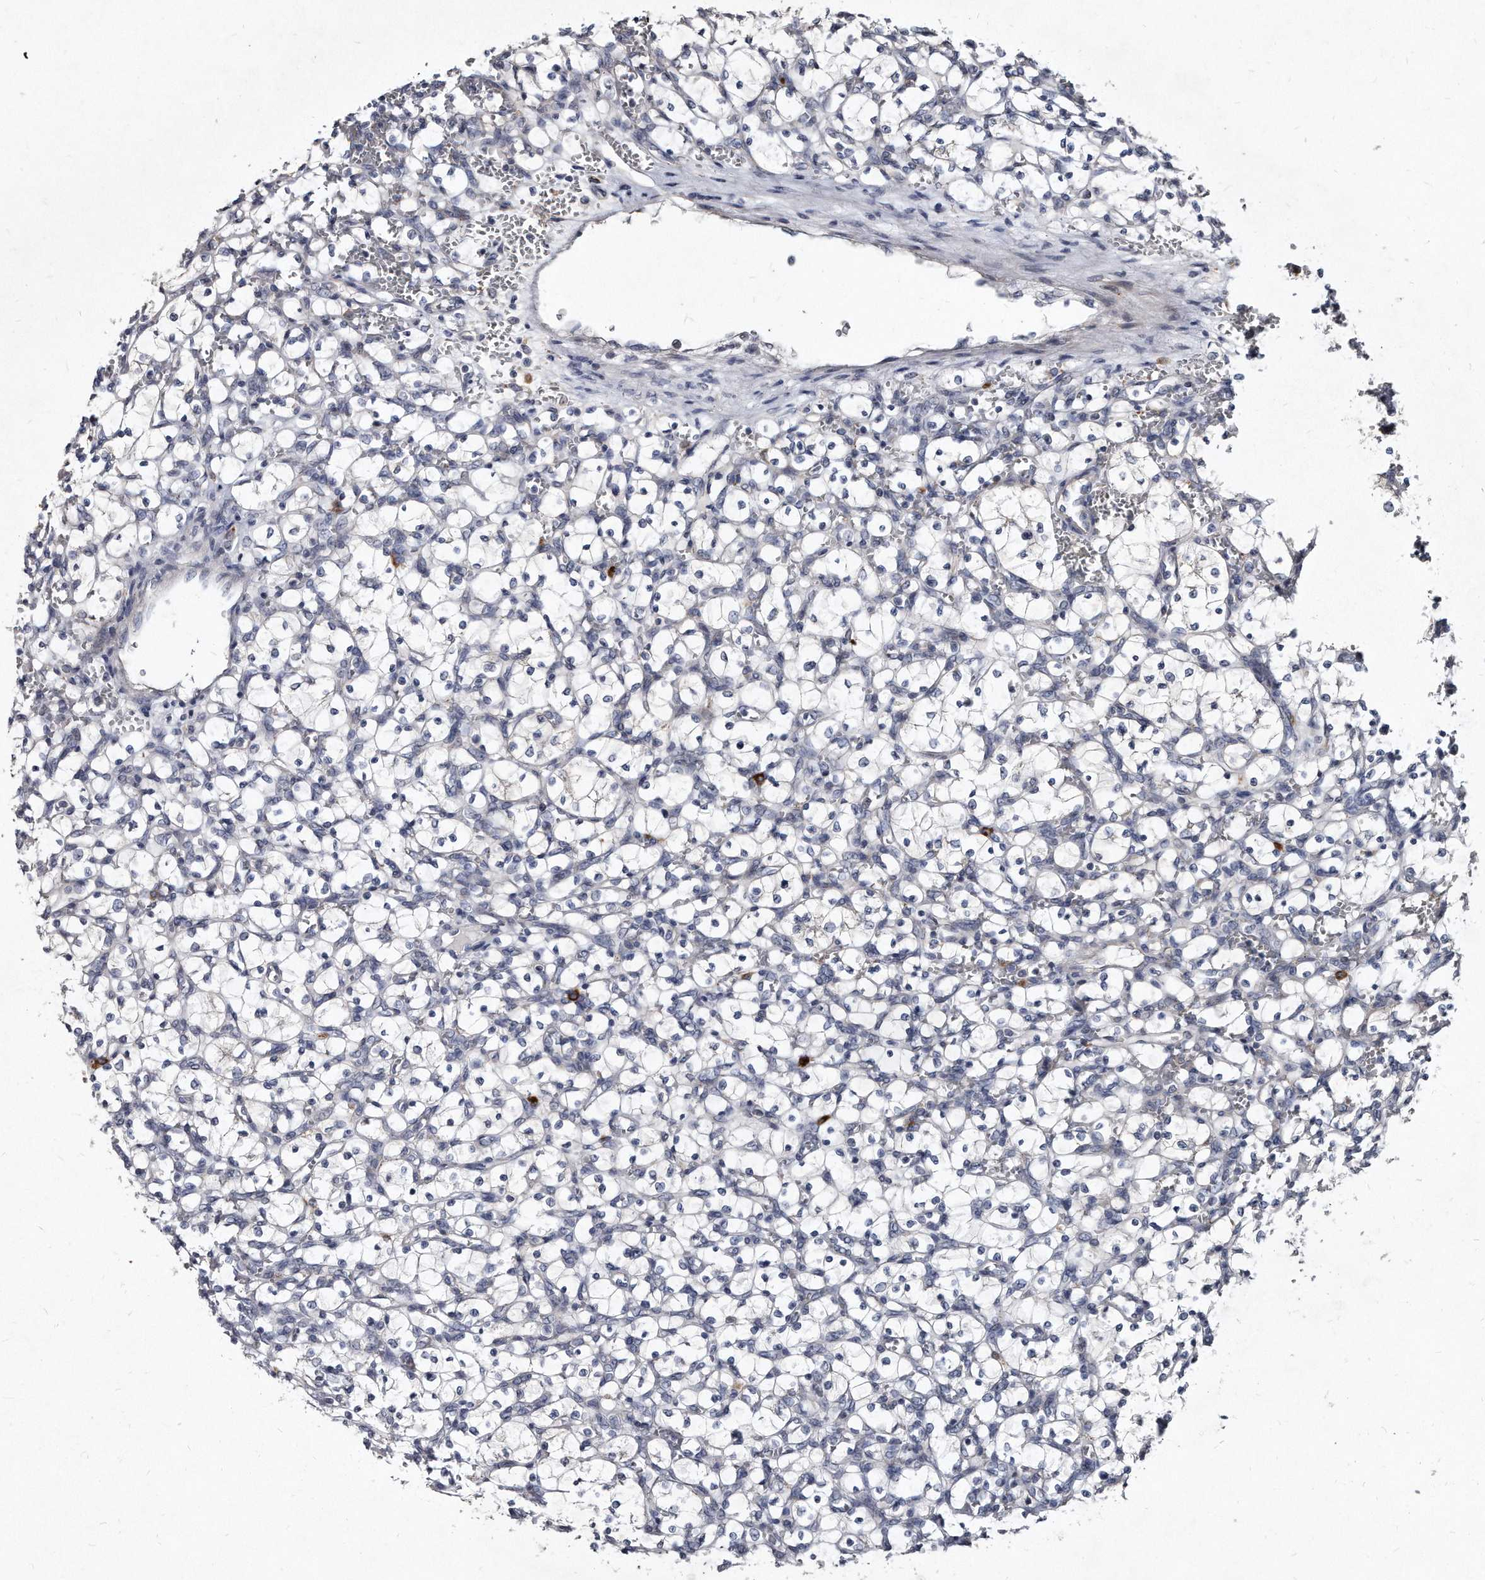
{"staining": {"intensity": "negative", "quantity": "none", "location": "none"}, "tissue": "renal cancer", "cell_type": "Tumor cells", "image_type": "cancer", "snomed": [{"axis": "morphology", "description": "Adenocarcinoma, NOS"}, {"axis": "topography", "description": "Kidney"}], "caption": "This is an immunohistochemistry (IHC) histopathology image of renal cancer (adenocarcinoma). There is no positivity in tumor cells.", "gene": "KLHDC3", "patient": {"sex": "female", "age": 69}}